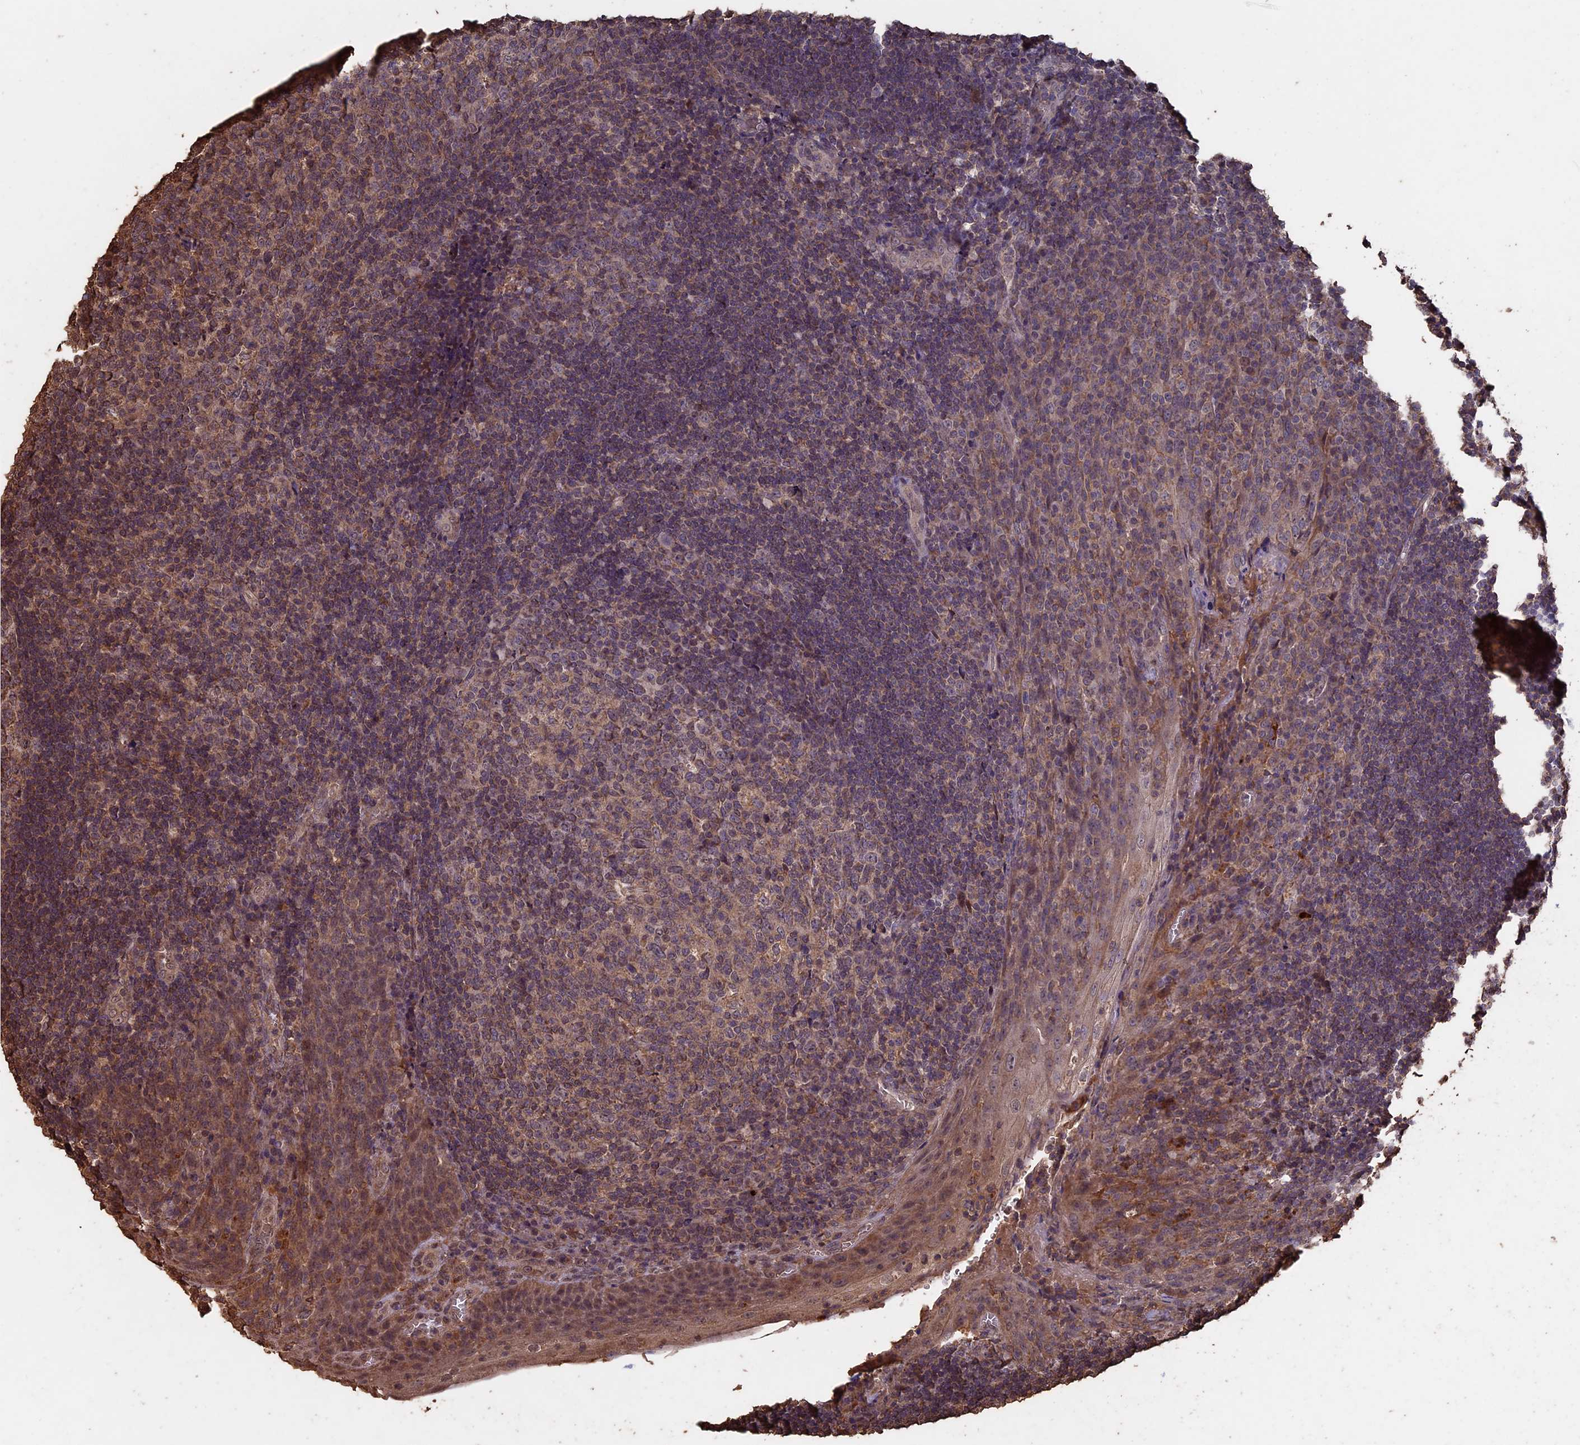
{"staining": {"intensity": "weak", "quantity": ">75%", "location": "cytoplasmic/membranous,nuclear"}, "tissue": "tonsil", "cell_type": "Germinal center cells", "image_type": "normal", "snomed": [{"axis": "morphology", "description": "Normal tissue, NOS"}, {"axis": "topography", "description": "Tonsil"}], "caption": "Immunohistochemistry (IHC) (DAB (3,3'-diaminobenzidine)) staining of benign human tonsil exhibits weak cytoplasmic/membranous,nuclear protein expression in approximately >75% of germinal center cells.", "gene": "HUNK", "patient": {"sex": "male", "age": 17}}